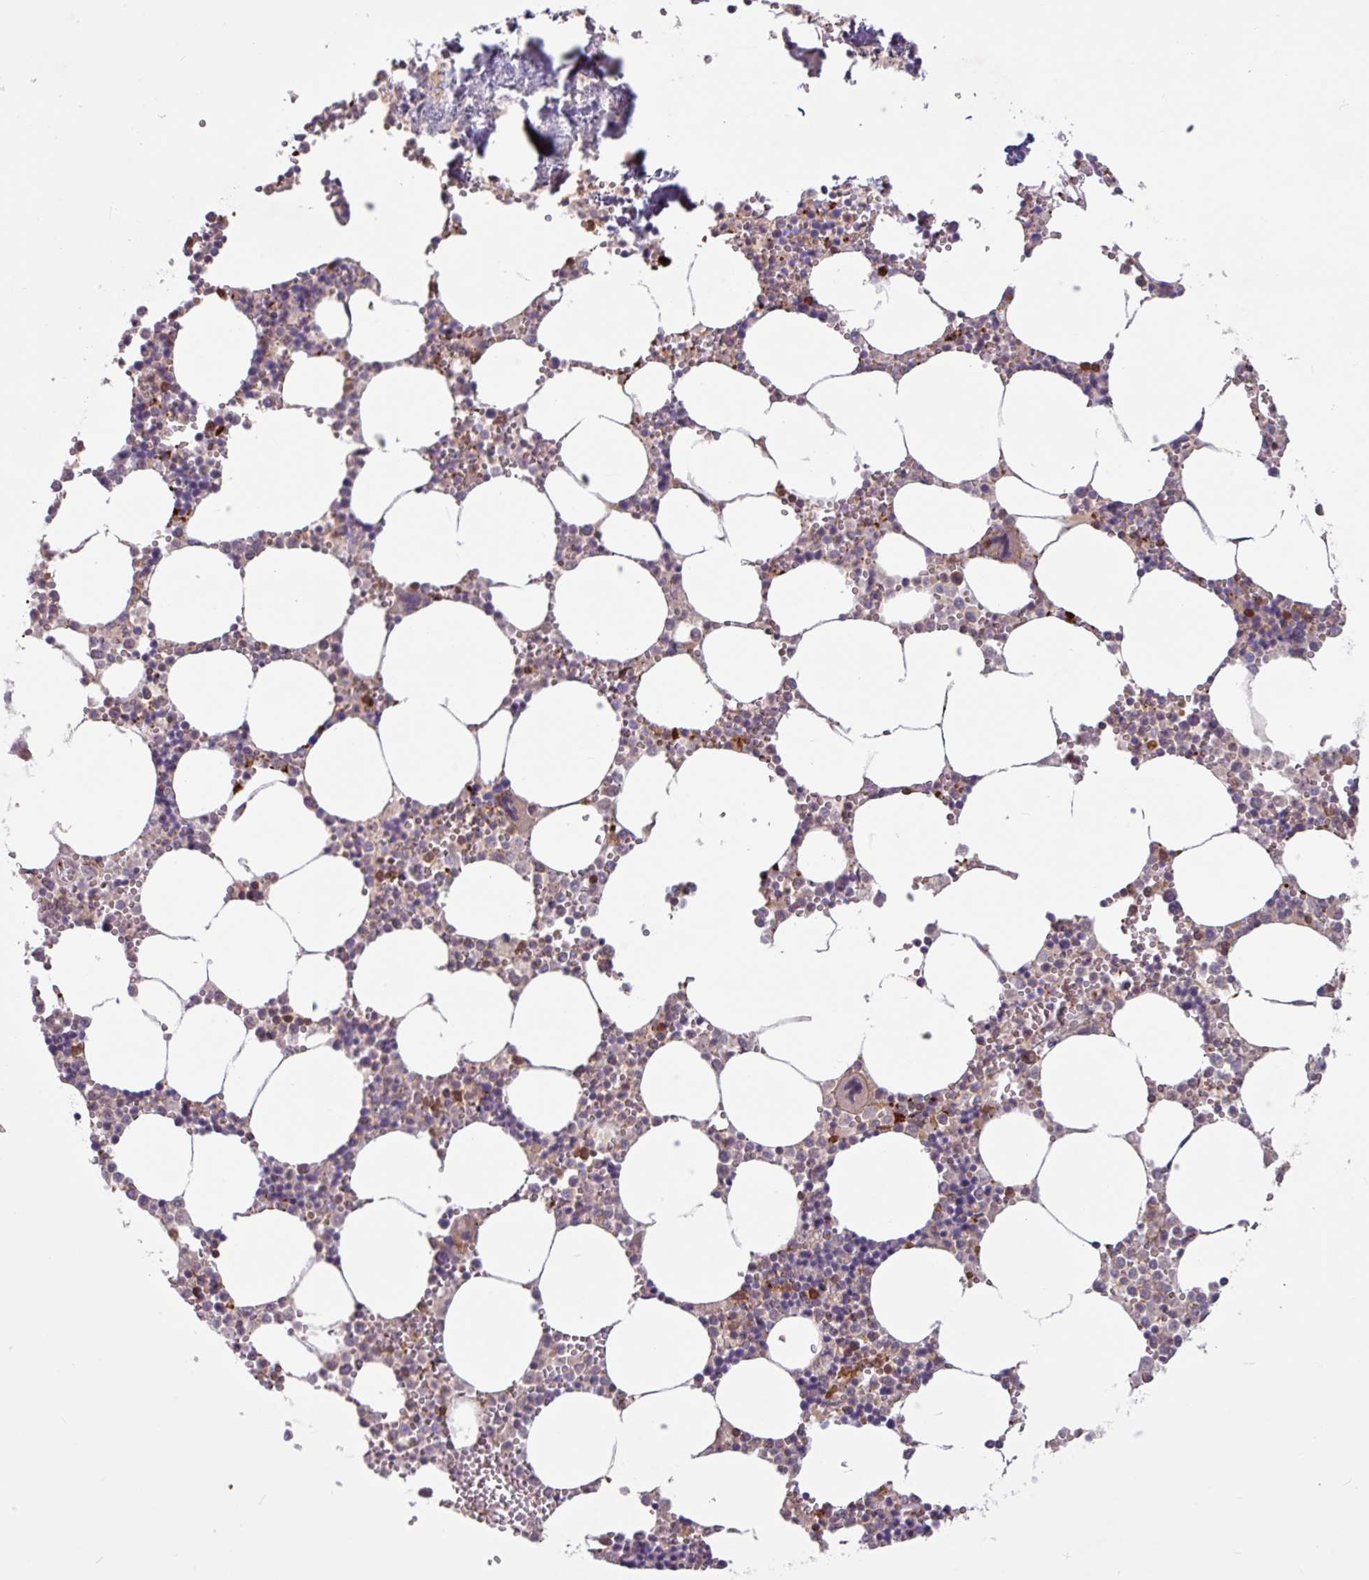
{"staining": {"intensity": "moderate", "quantity": "<25%", "location": "cytoplasmic/membranous"}, "tissue": "bone marrow", "cell_type": "Hematopoietic cells", "image_type": "normal", "snomed": [{"axis": "morphology", "description": "Normal tissue, NOS"}, {"axis": "topography", "description": "Bone marrow"}], "caption": "DAB immunohistochemical staining of unremarkable bone marrow displays moderate cytoplasmic/membranous protein staining in approximately <25% of hematopoietic cells.", "gene": "SEC61G", "patient": {"sex": "male", "age": 54}}